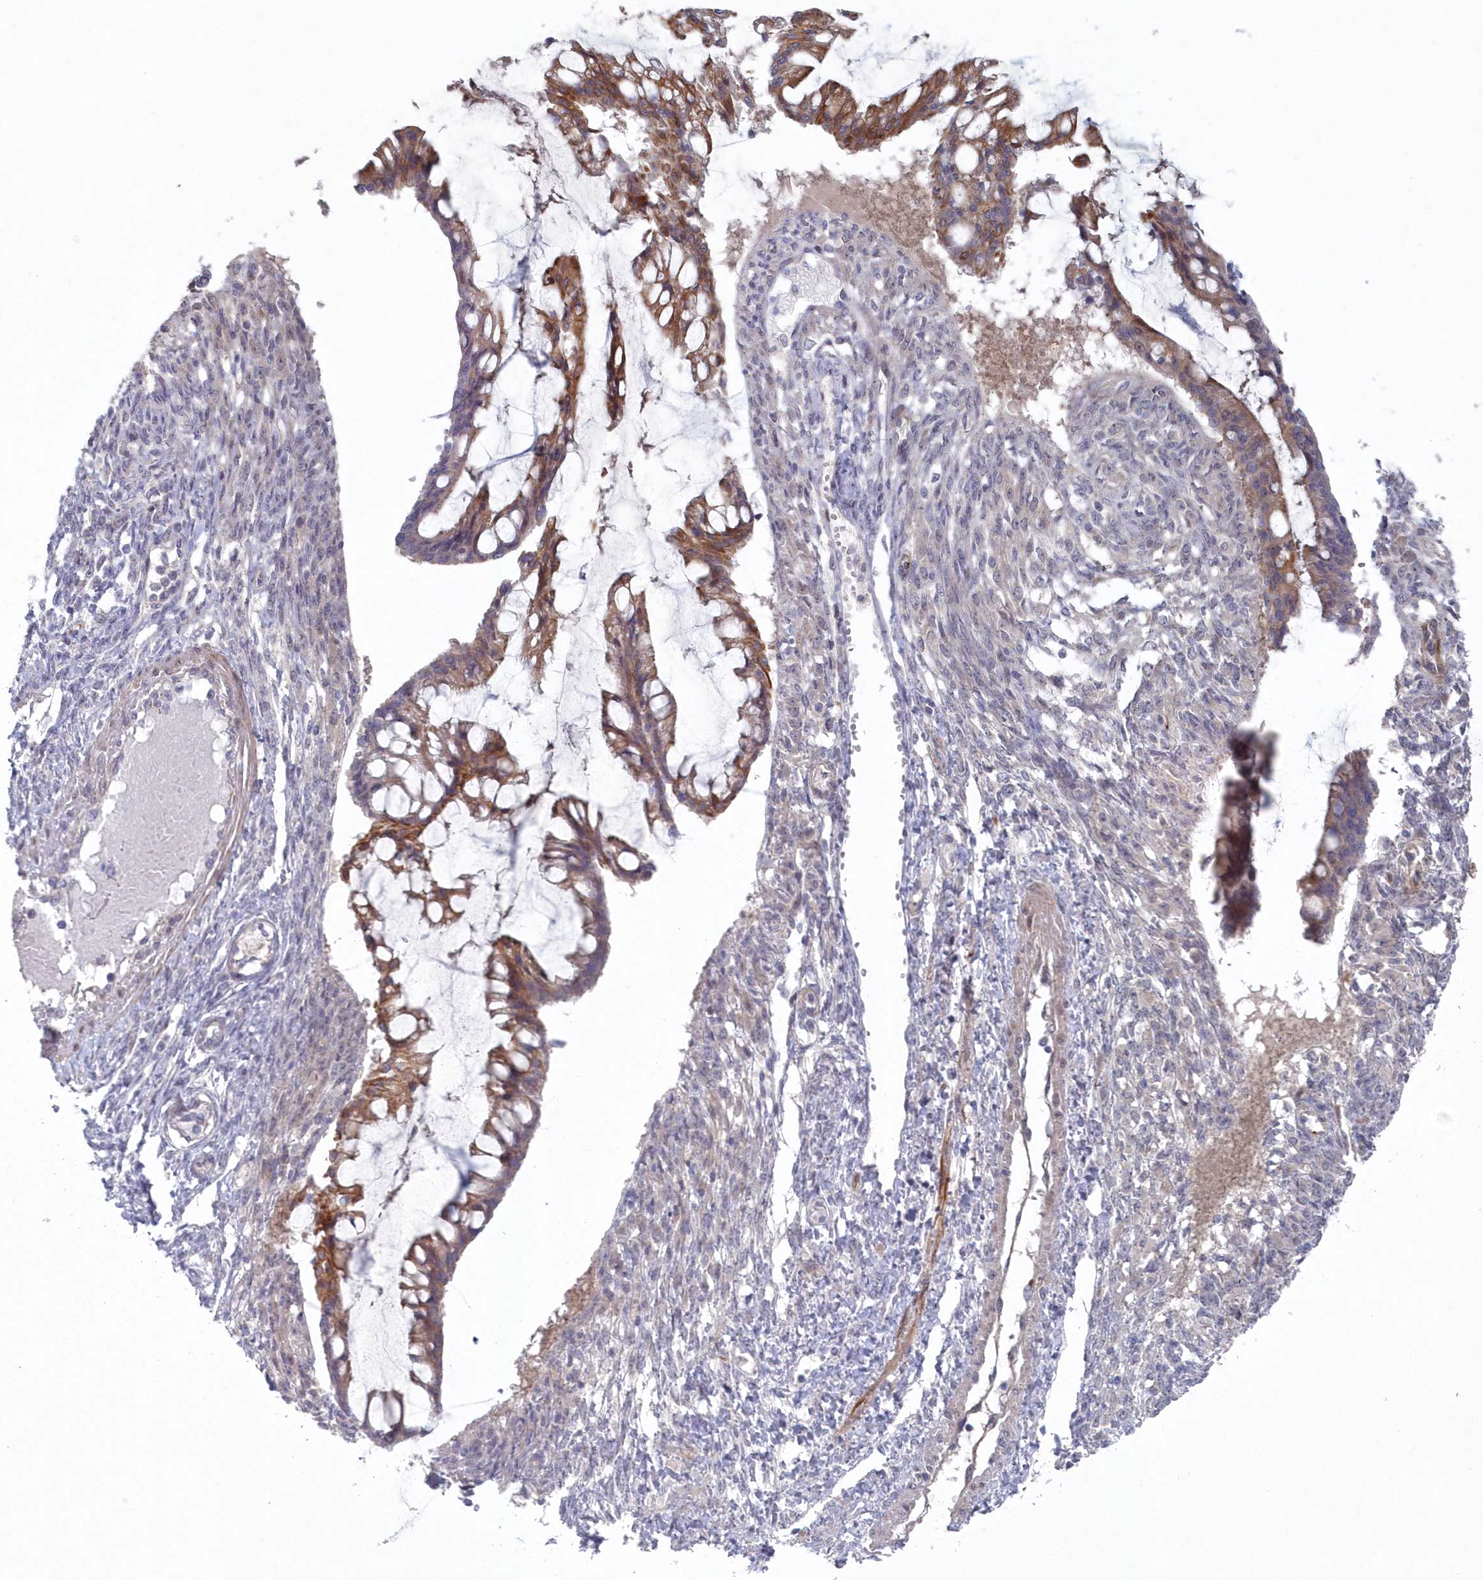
{"staining": {"intensity": "moderate", "quantity": ">75%", "location": "cytoplasmic/membranous"}, "tissue": "ovarian cancer", "cell_type": "Tumor cells", "image_type": "cancer", "snomed": [{"axis": "morphology", "description": "Cystadenocarcinoma, mucinous, NOS"}, {"axis": "topography", "description": "Ovary"}], "caption": "Immunohistochemistry (DAB (3,3'-diaminobenzidine)) staining of human ovarian cancer (mucinous cystadenocarcinoma) reveals moderate cytoplasmic/membranous protein positivity in approximately >75% of tumor cells. Ihc stains the protein in brown and the nuclei are stained blue.", "gene": "KIAA1586", "patient": {"sex": "female", "age": 73}}